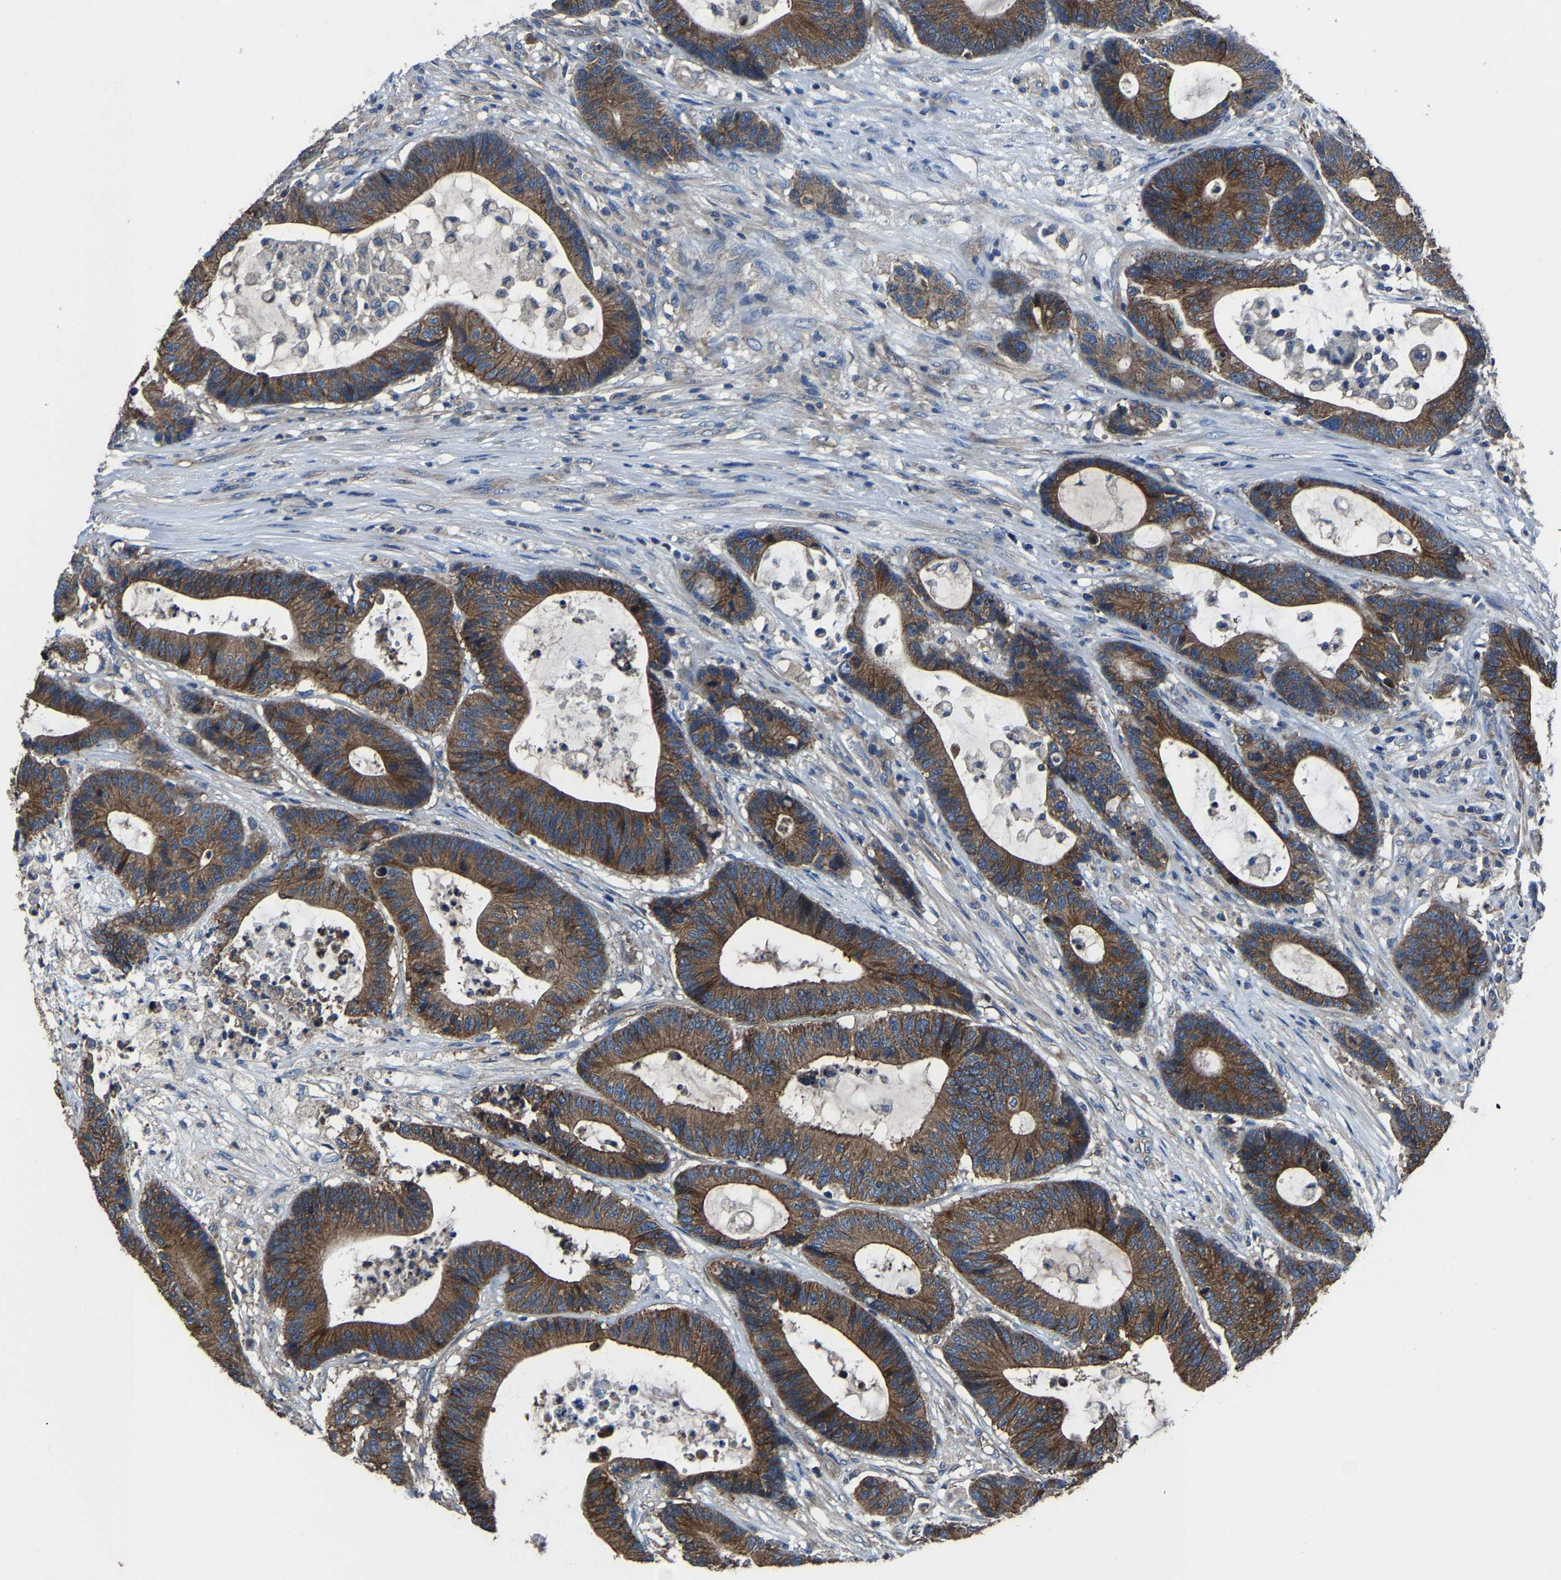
{"staining": {"intensity": "moderate", "quantity": ">75%", "location": "cytoplasmic/membranous"}, "tissue": "colorectal cancer", "cell_type": "Tumor cells", "image_type": "cancer", "snomed": [{"axis": "morphology", "description": "Adenocarcinoma, NOS"}, {"axis": "topography", "description": "Colon"}], "caption": "Immunohistochemistry (IHC) of human colorectal cancer (adenocarcinoma) reveals medium levels of moderate cytoplasmic/membranous staining in about >75% of tumor cells.", "gene": "KIAA1958", "patient": {"sex": "female", "age": 84}}